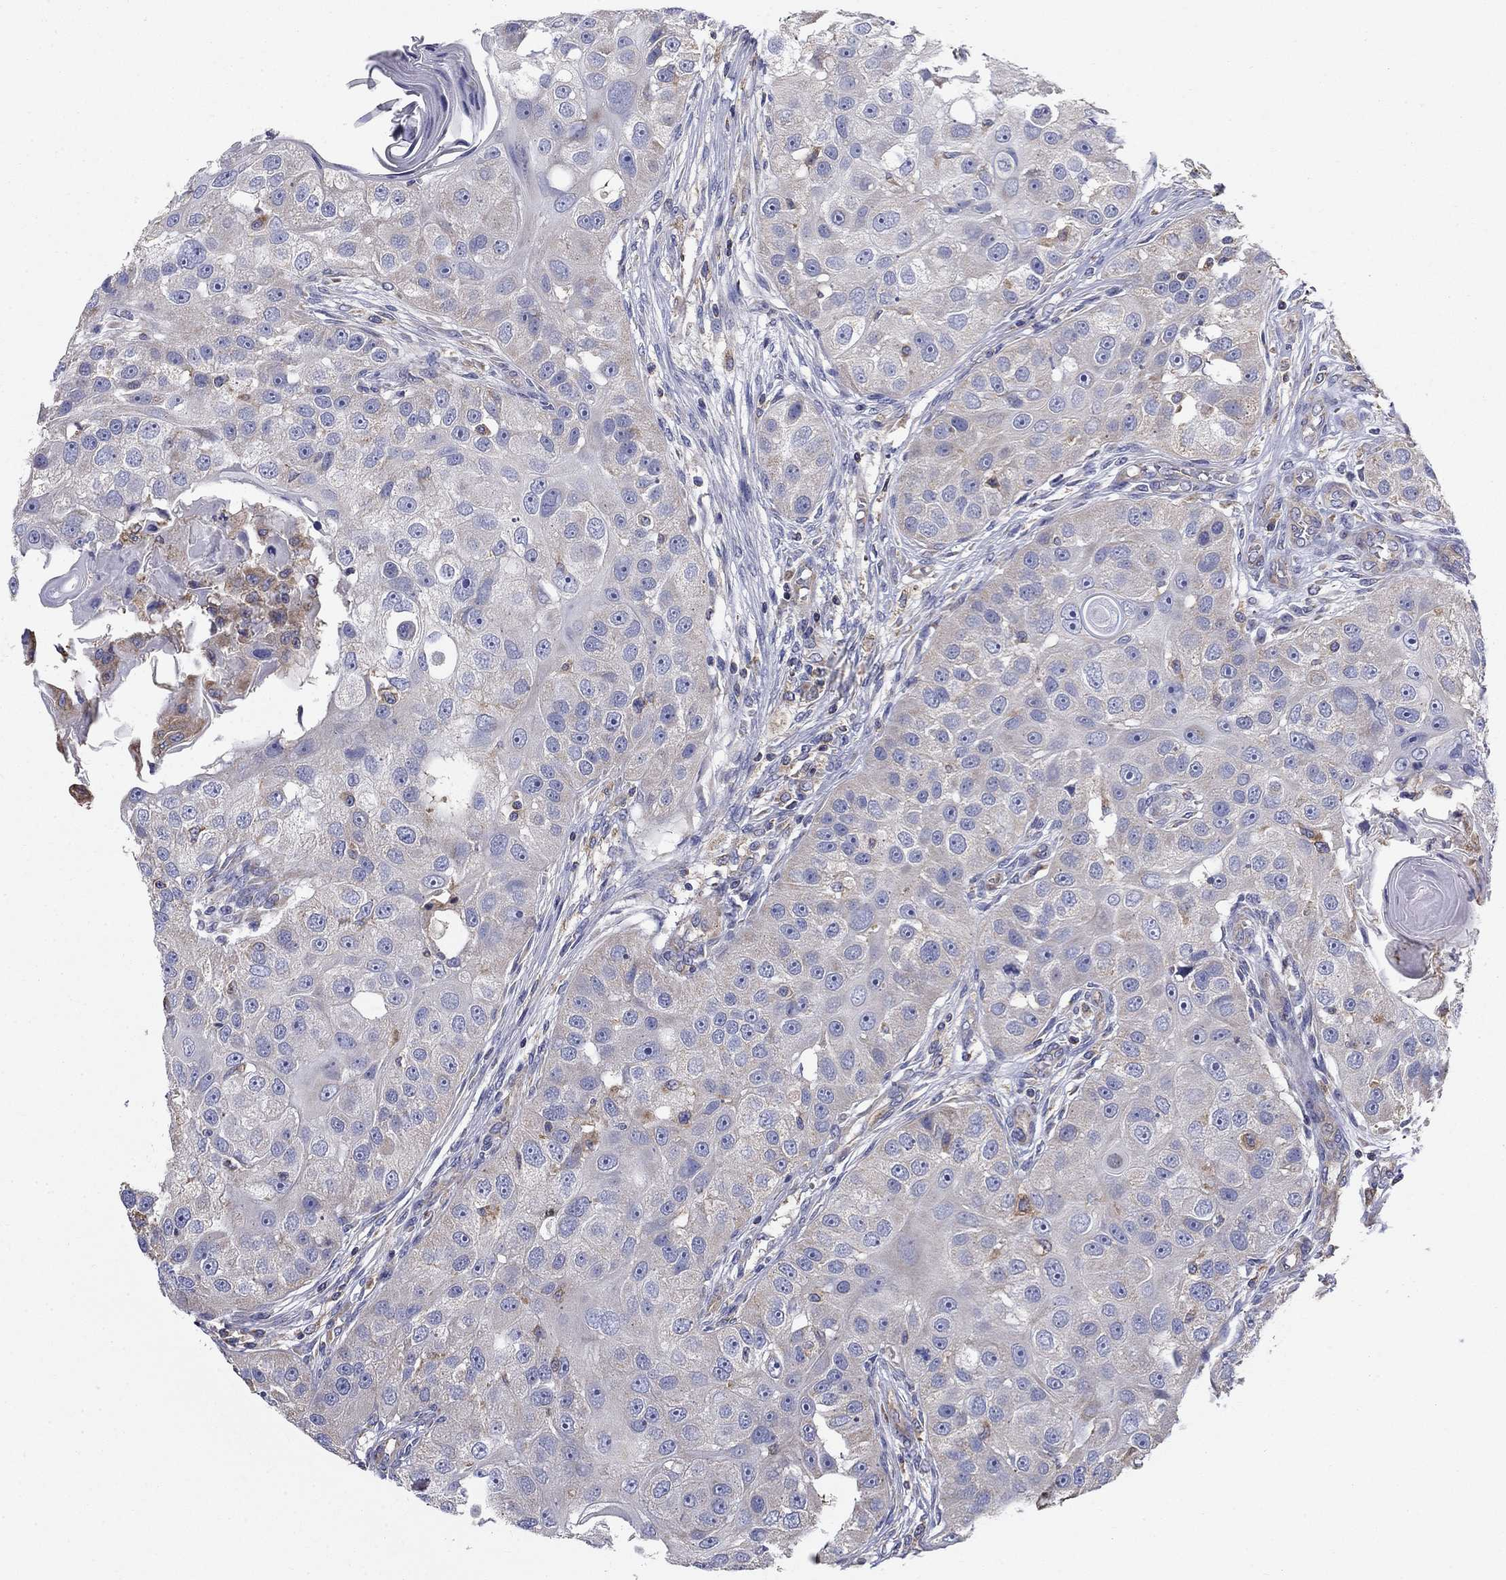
{"staining": {"intensity": "negative", "quantity": "none", "location": "none"}, "tissue": "head and neck cancer", "cell_type": "Tumor cells", "image_type": "cancer", "snomed": [{"axis": "morphology", "description": "Normal tissue, NOS"}, {"axis": "morphology", "description": "Squamous cell carcinoma, NOS"}, {"axis": "topography", "description": "Skeletal muscle"}, {"axis": "topography", "description": "Head-Neck"}], "caption": "Immunohistochemical staining of squamous cell carcinoma (head and neck) exhibits no significant positivity in tumor cells. (DAB immunohistochemistry with hematoxylin counter stain).", "gene": "NME5", "patient": {"sex": "male", "age": 51}}